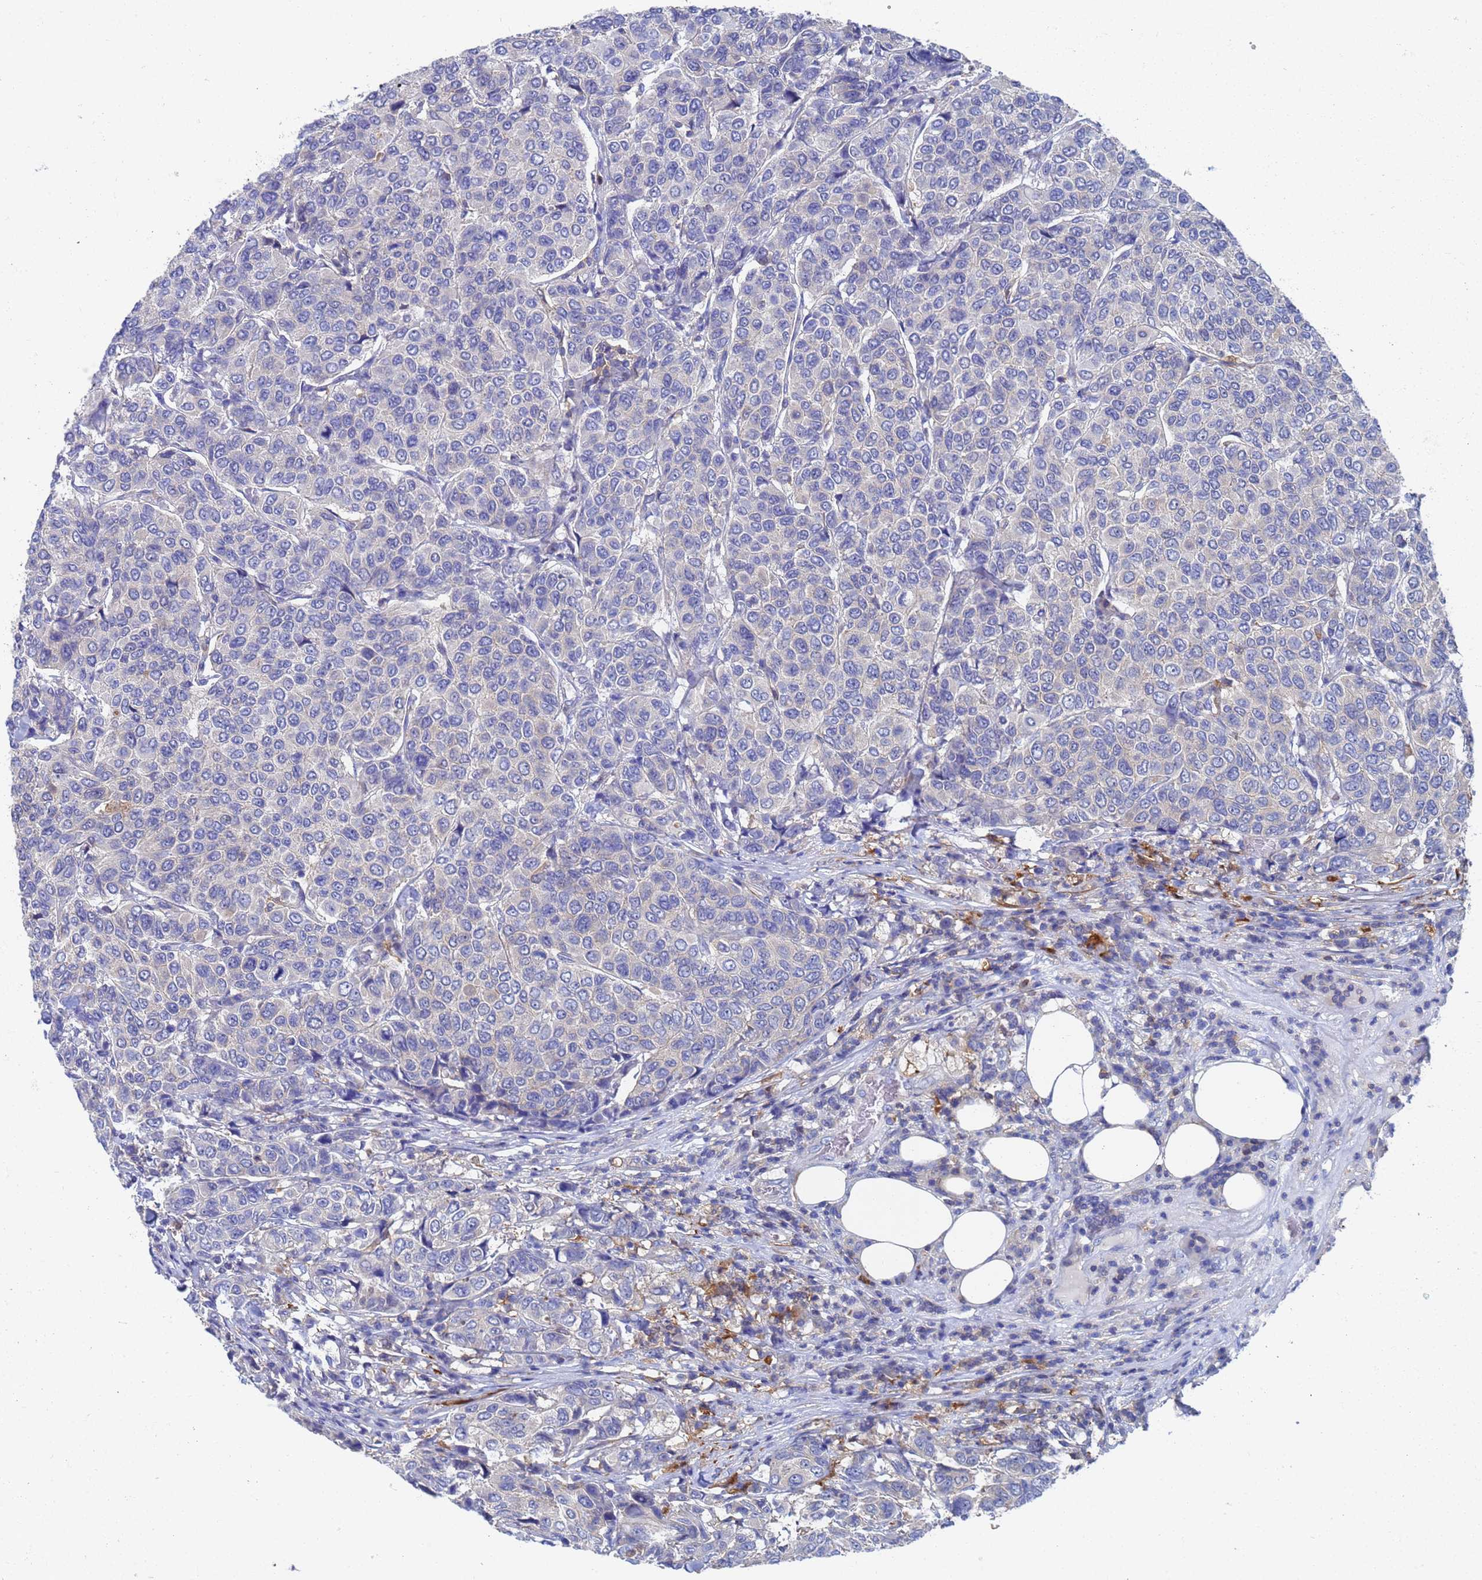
{"staining": {"intensity": "negative", "quantity": "none", "location": "none"}, "tissue": "breast cancer", "cell_type": "Tumor cells", "image_type": "cancer", "snomed": [{"axis": "morphology", "description": "Duct carcinoma"}, {"axis": "topography", "description": "Breast"}], "caption": "The image displays no staining of tumor cells in breast intraductal carcinoma.", "gene": "GCHFR", "patient": {"sex": "female", "age": 55}}